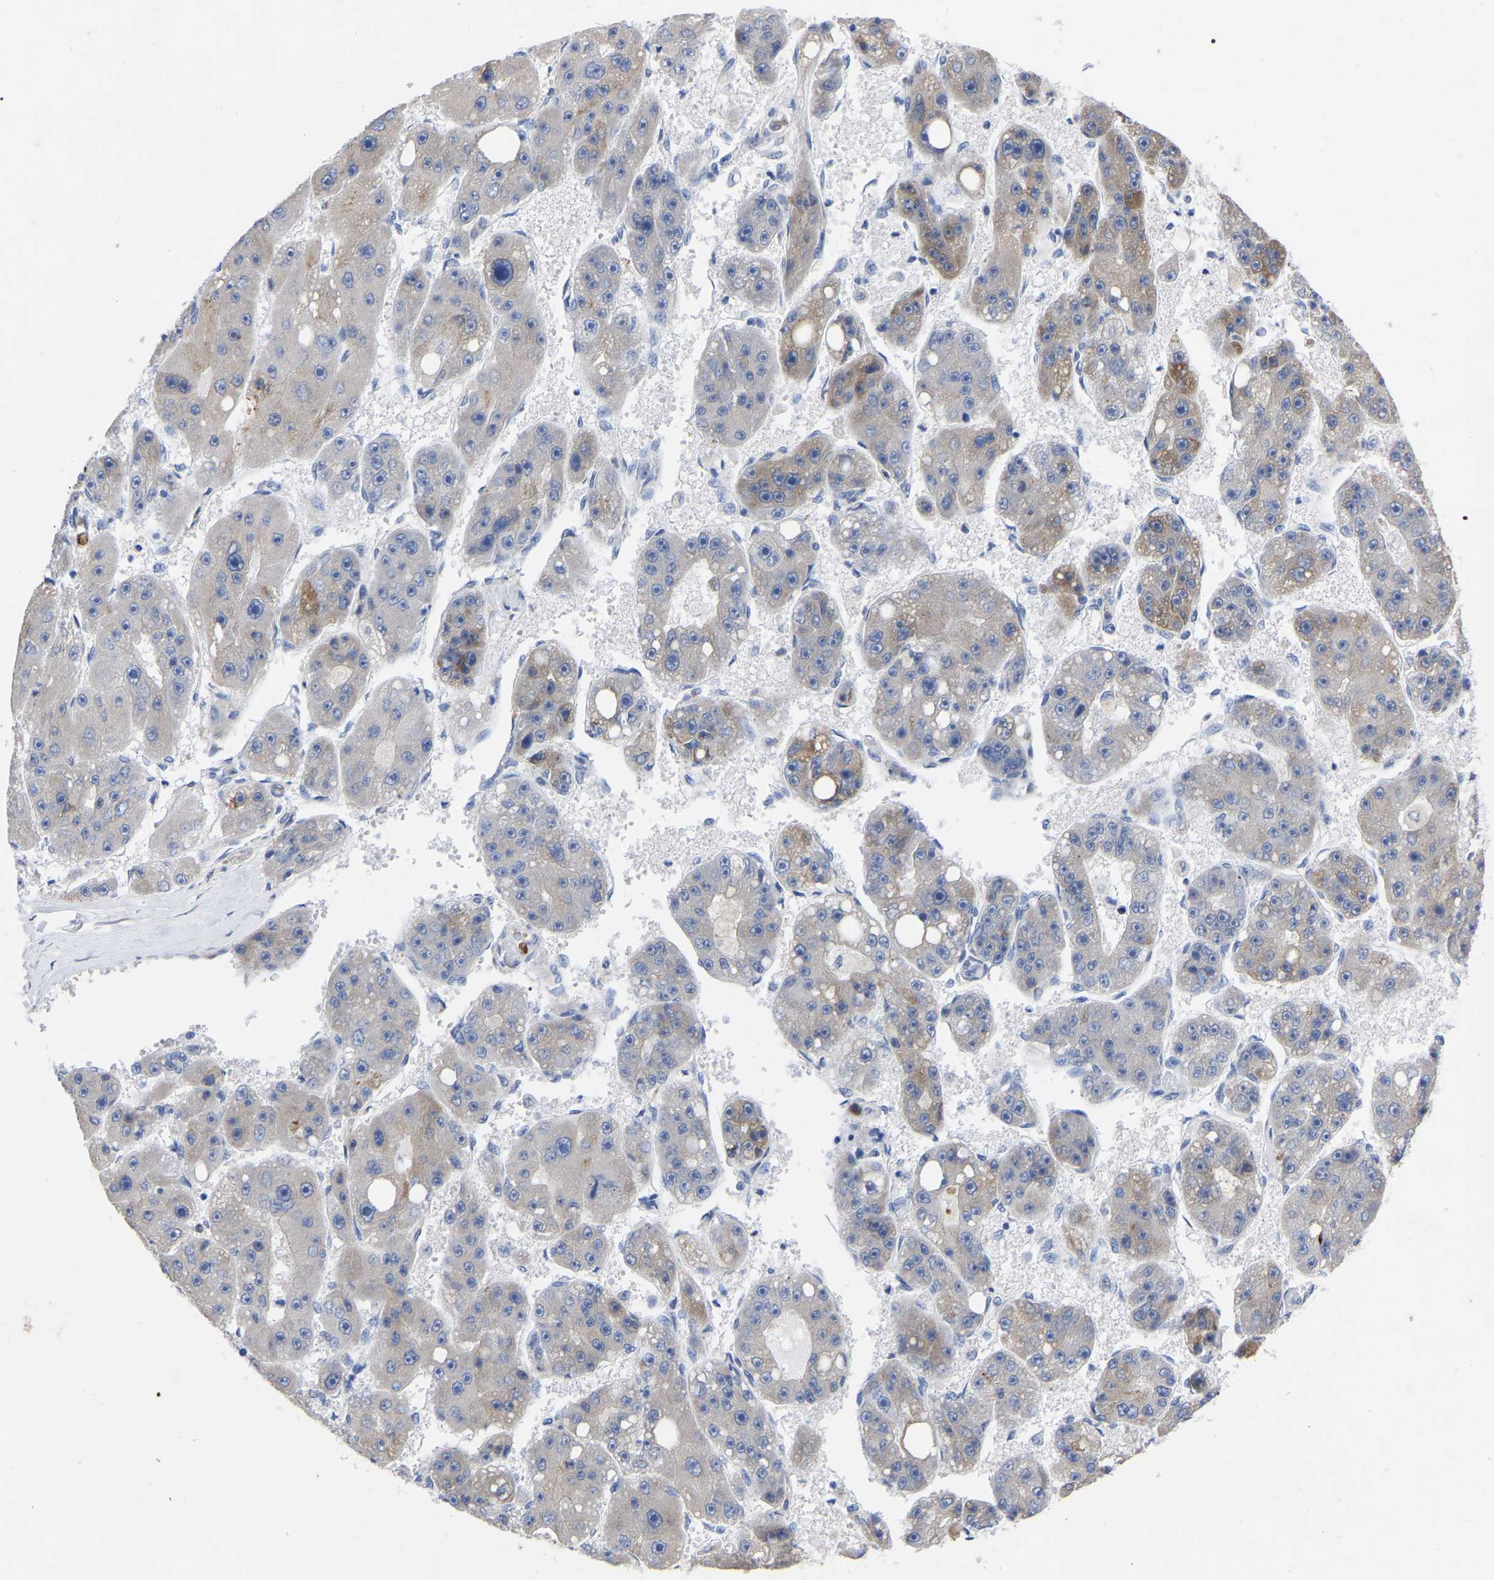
{"staining": {"intensity": "moderate", "quantity": "<25%", "location": "cytoplasmic/membranous"}, "tissue": "liver cancer", "cell_type": "Tumor cells", "image_type": "cancer", "snomed": [{"axis": "morphology", "description": "Carcinoma, Hepatocellular, NOS"}, {"axis": "topography", "description": "Liver"}], "caption": "Liver cancer stained with a protein marker displays moderate staining in tumor cells.", "gene": "STRIP2", "patient": {"sex": "female", "age": 61}}